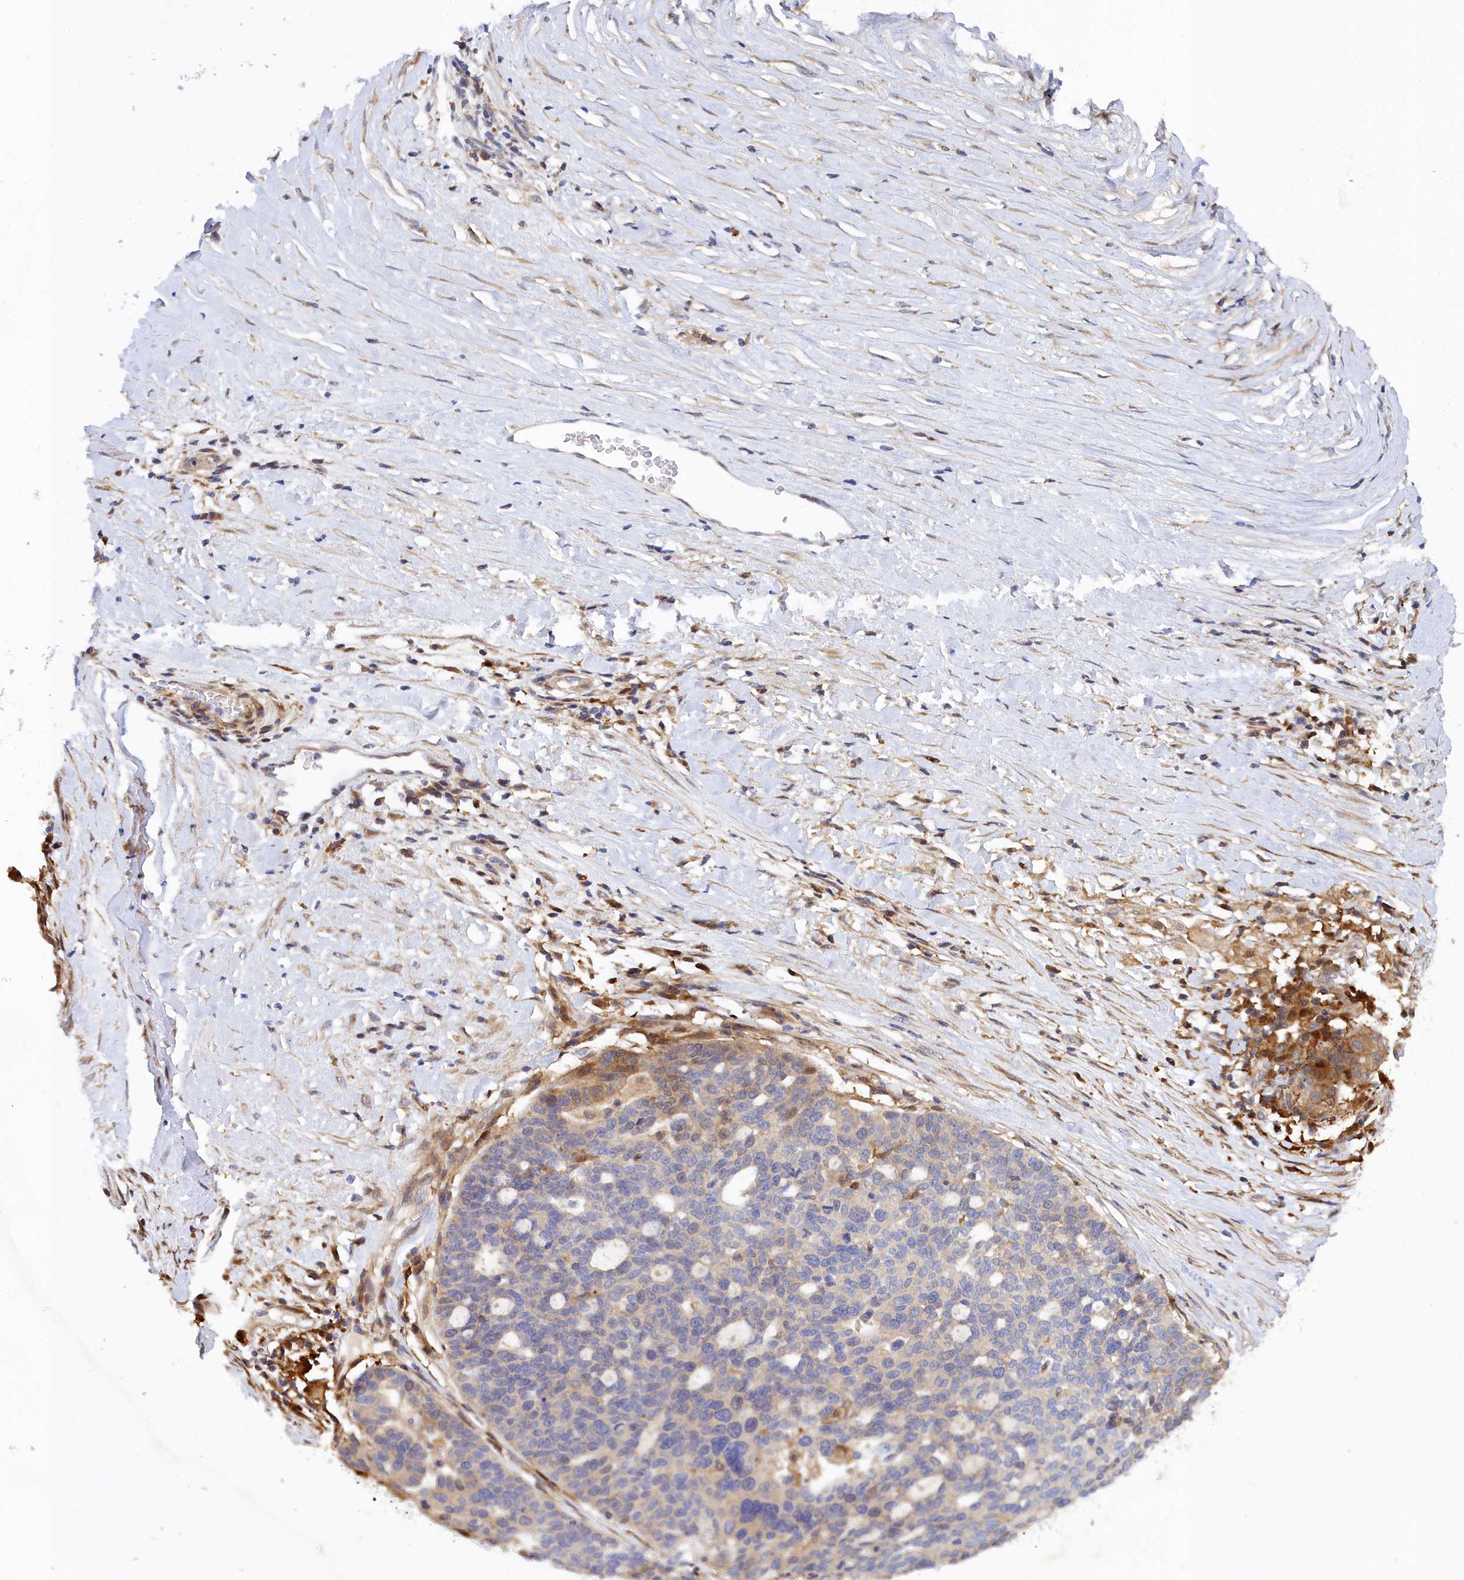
{"staining": {"intensity": "weak", "quantity": "<25%", "location": "cytoplasmic/membranous"}, "tissue": "ovarian cancer", "cell_type": "Tumor cells", "image_type": "cancer", "snomed": [{"axis": "morphology", "description": "Cystadenocarcinoma, serous, NOS"}, {"axis": "topography", "description": "Ovary"}], "caption": "There is no significant positivity in tumor cells of ovarian serous cystadenocarcinoma. The staining was performed using DAB to visualize the protein expression in brown, while the nuclei were stained in blue with hematoxylin (Magnification: 20x).", "gene": "SPATA5L1", "patient": {"sex": "female", "age": 59}}